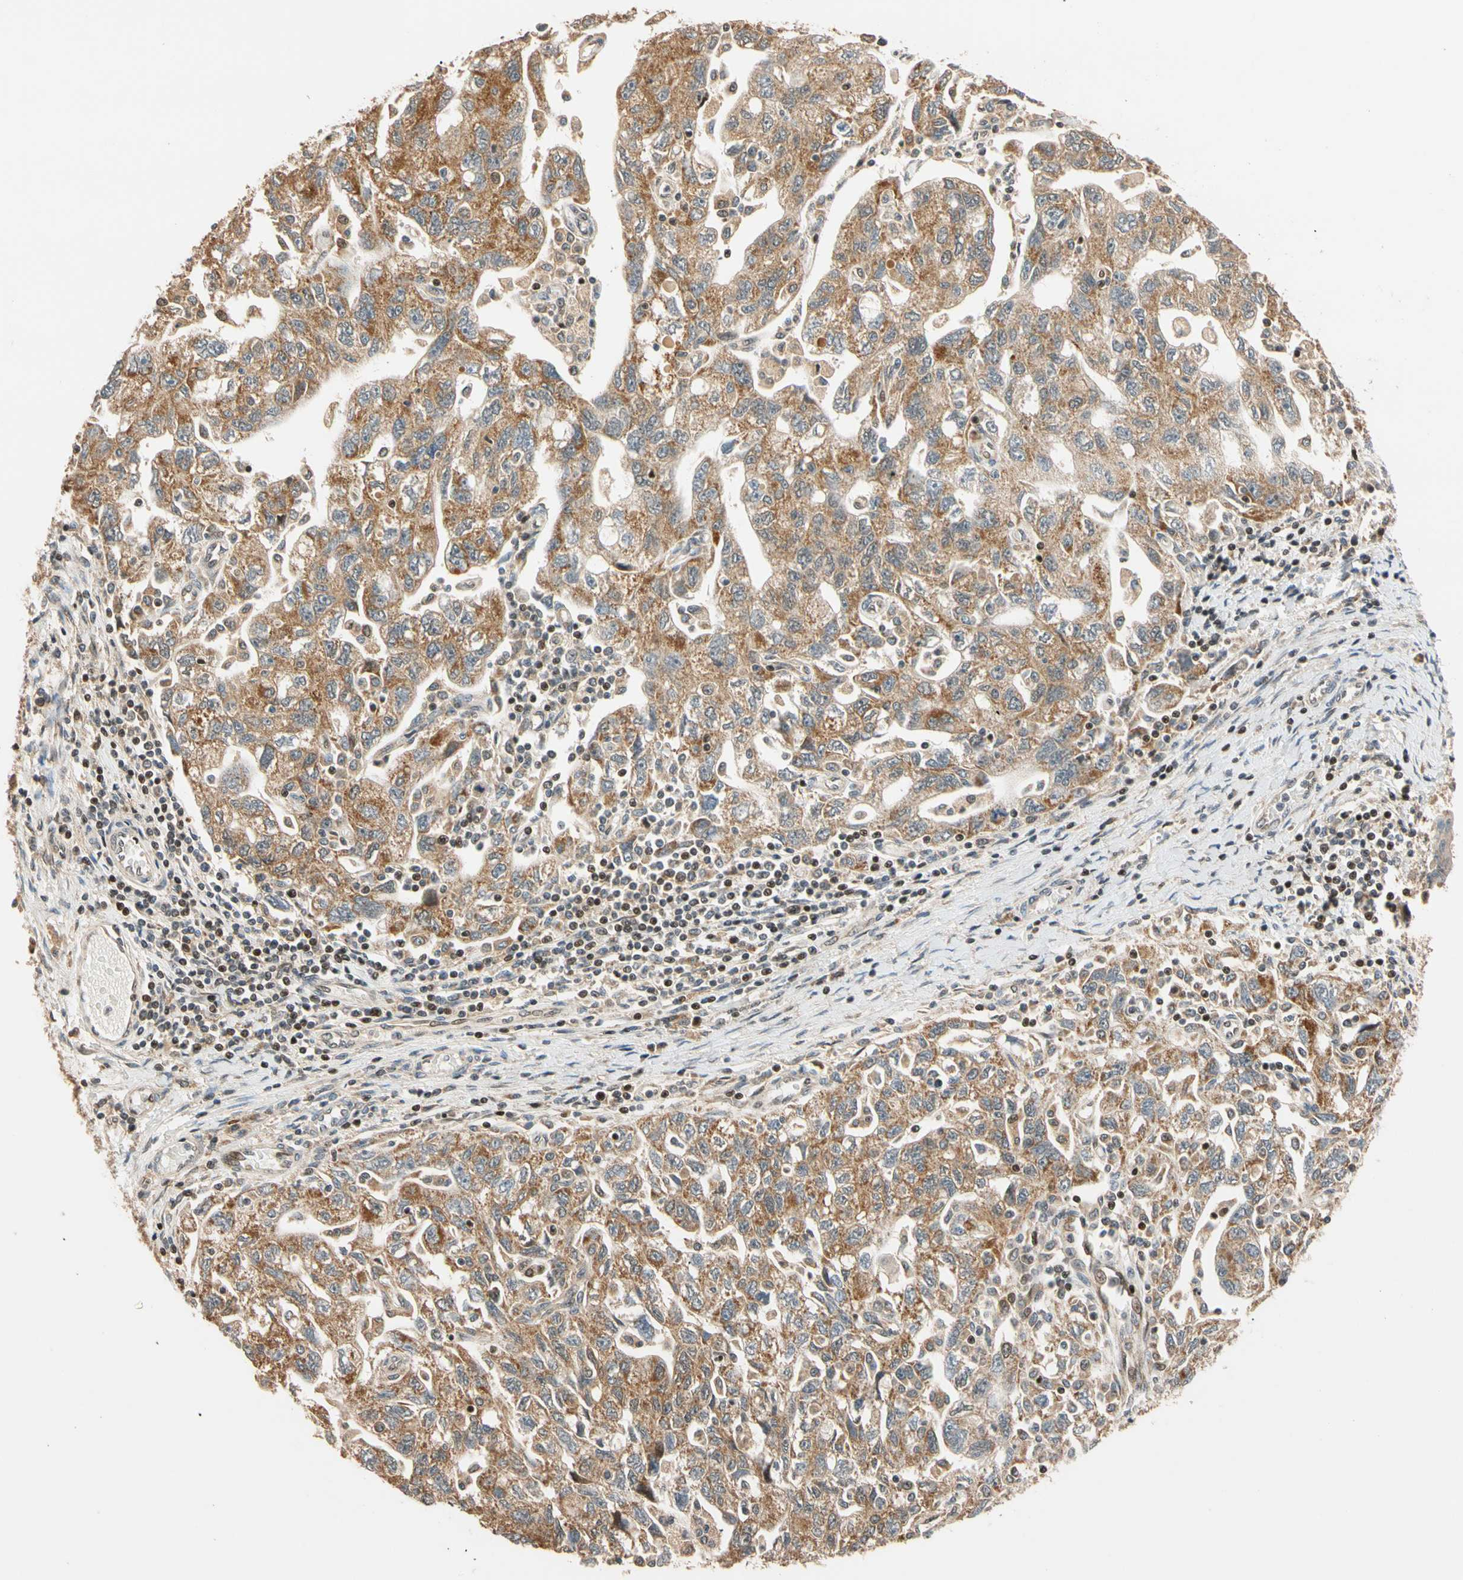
{"staining": {"intensity": "moderate", "quantity": ">75%", "location": "cytoplasmic/membranous"}, "tissue": "ovarian cancer", "cell_type": "Tumor cells", "image_type": "cancer", "snomed": [{"axis": "morphology", "description": "Carcinoma, NOS"}, {"axis": "morphology", "description": "Cystadenocarcinoma, serous, NOS"}, {"axis": "topography", "description": "Ovary"}], "caption": "Immunohistochemical staining of human ovarian cancer (carcinoma) displays medium levels of moderate cytoplasmic/membranous protein expression in about >75% of tumor cells. The protein of interest is shown in brown color, while the nuclei are stained blue.", "gene": "HECW1", "patient": {"sex": "female", "age": 69}}